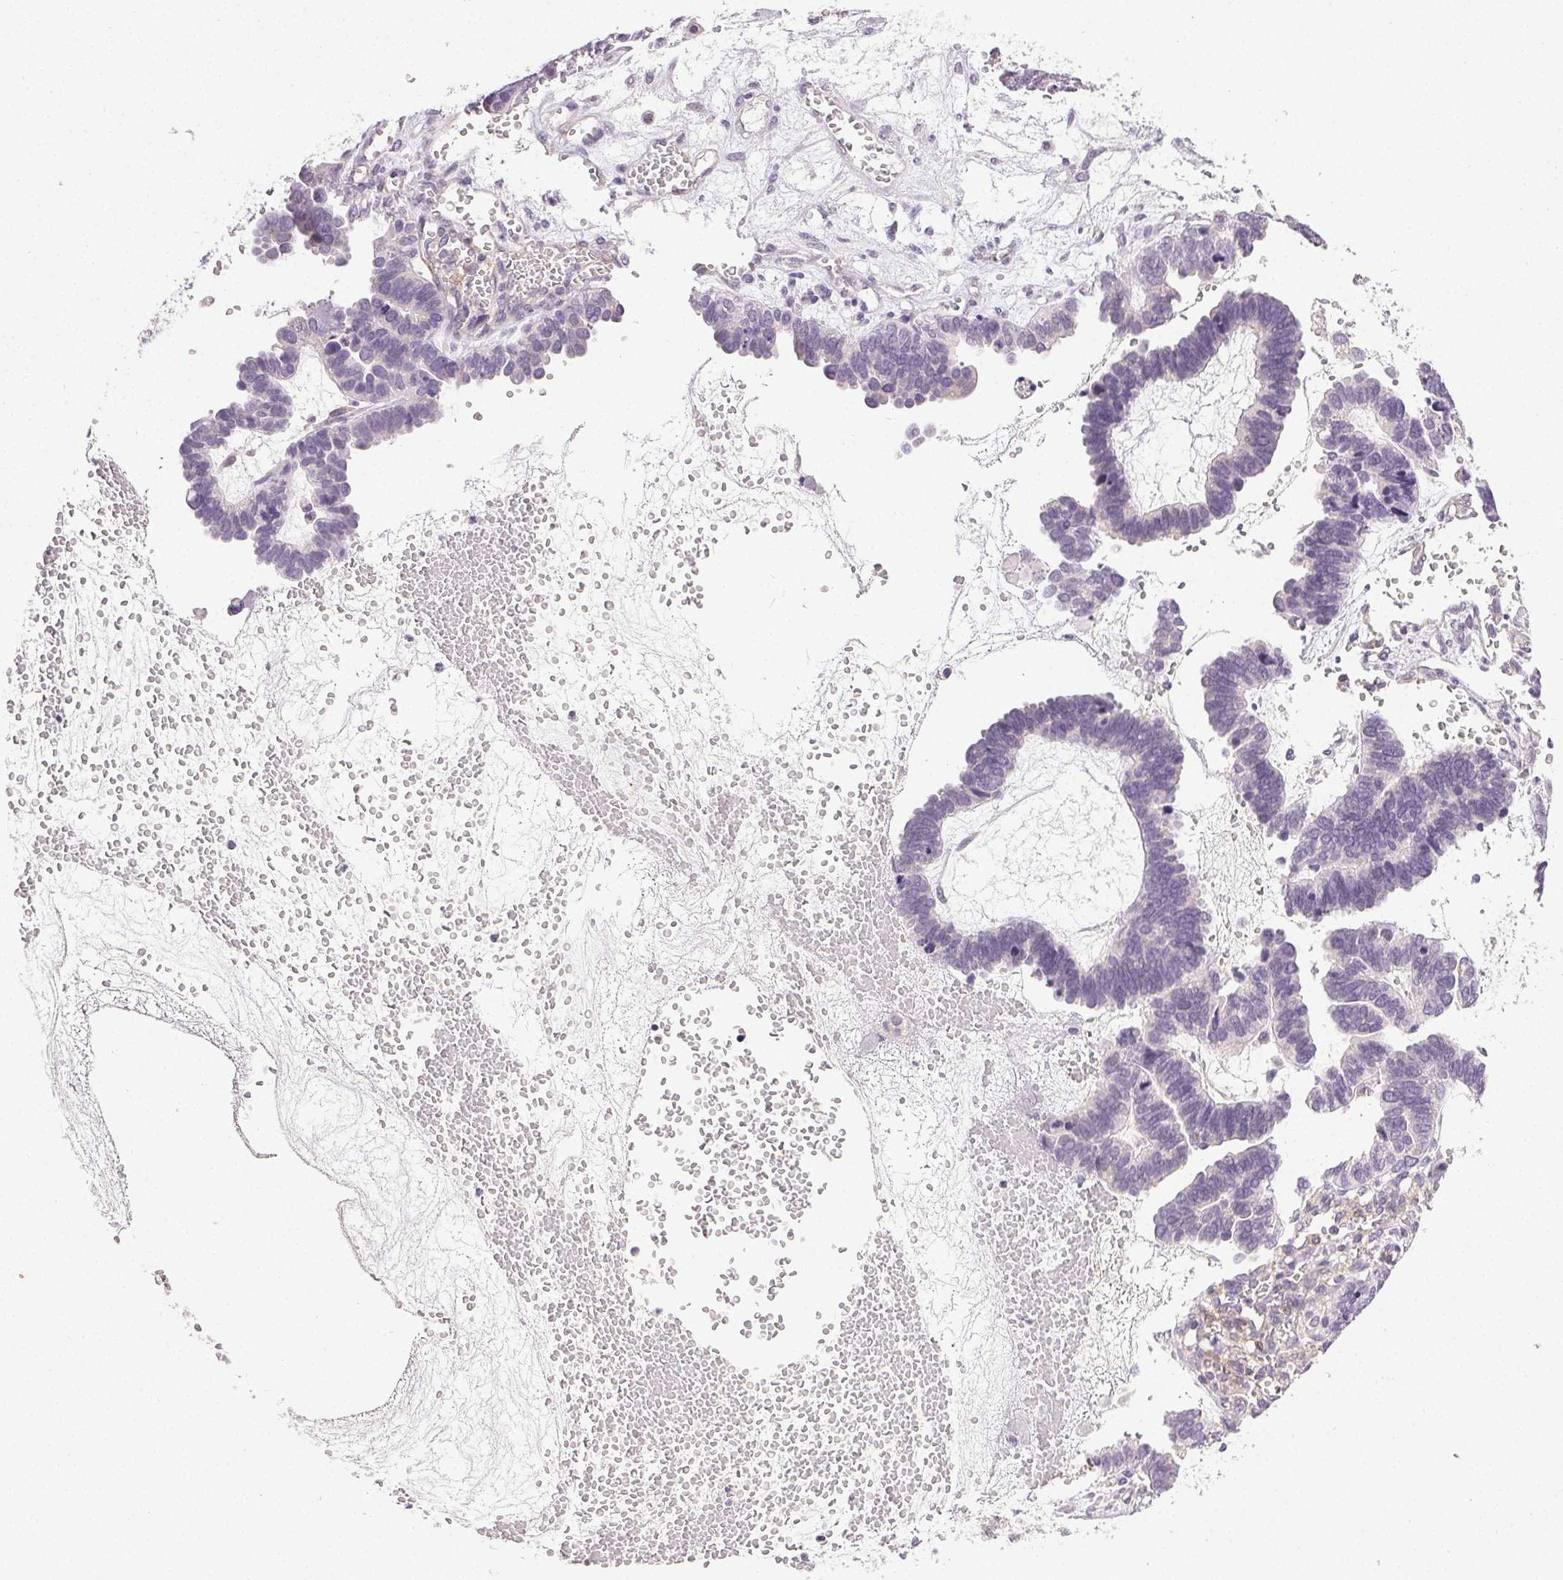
{"staining": {"intensity": "negative", "quantity": "none", "location": "none"}, "tissue": "ovarian cancer", "cell_type": "Tumor cells", "image_type": "cancer", "snomed": [{"axis": "morphology", "description": "Cystadenocarcinoma, serous, NOS"}, {"axis": "topography", "description": "Ovary"}], "caption": "A micrograph of ovarian cancer (serous cystadenocarcinoma) stained for a protein shows no brown staining in tumor cells.", "gene": "PLCB1", "patient": {"sex": "female", "age": 51}}